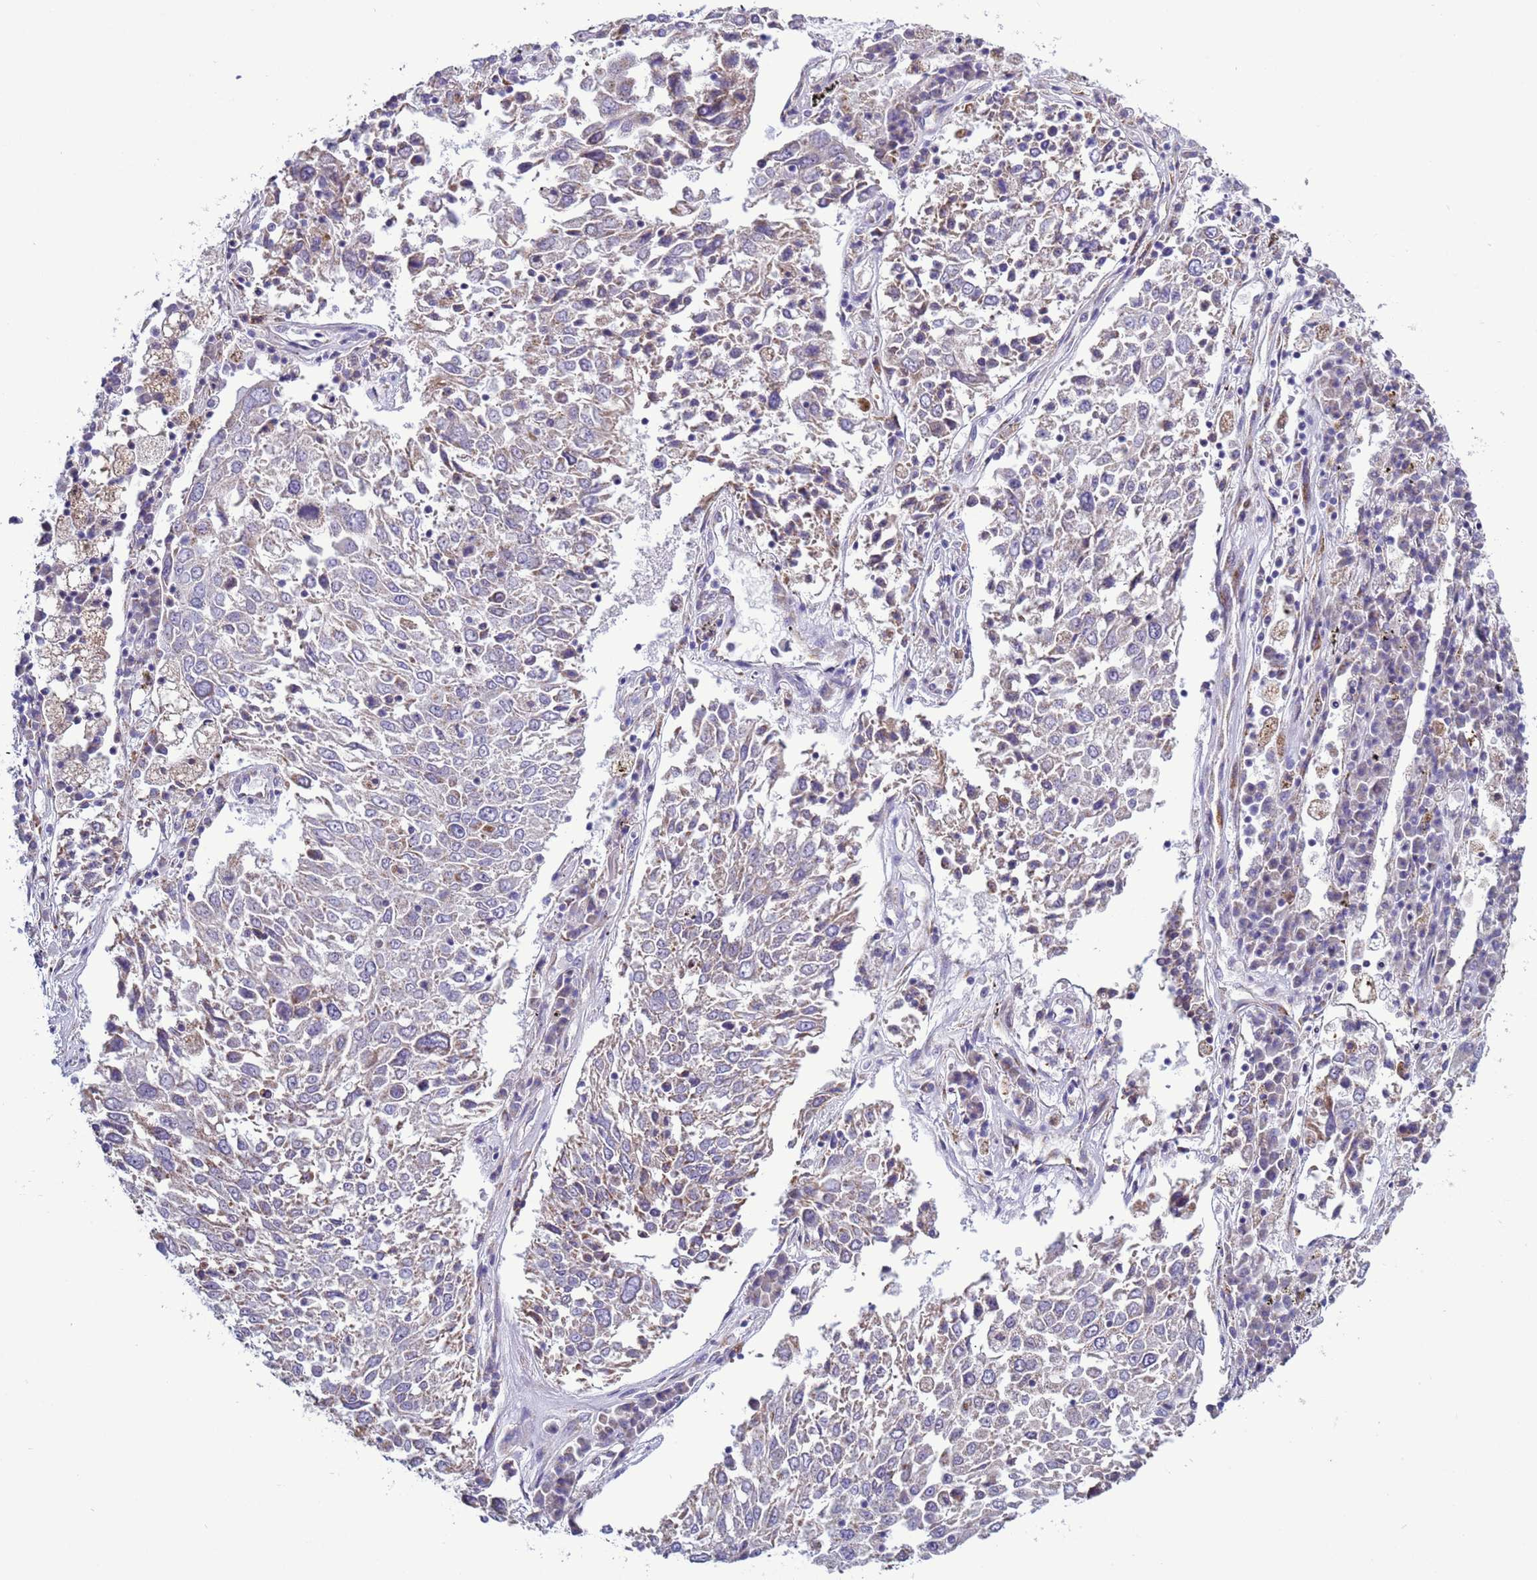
{"staining": {"intensity": "weak", "quantity": "<25%", "location": "cytoplasmic/membranous"}, "tissue": "lung cancer", "cell_type": "Tumor cells", "image_type": "cancer", "snomed": [{"axis": "morphology", "description": "Squamous cell carcinoma, NOS"}, {"axis": "topography", "description": "Lung"}], "caption": "This is an immunohistochemistry photomicrograph of squamous cell carcinoma (lung). There is no staining in tumor cells.", "gene": "ABHD17B", "patient": {"sex": "male", "age": 65}}